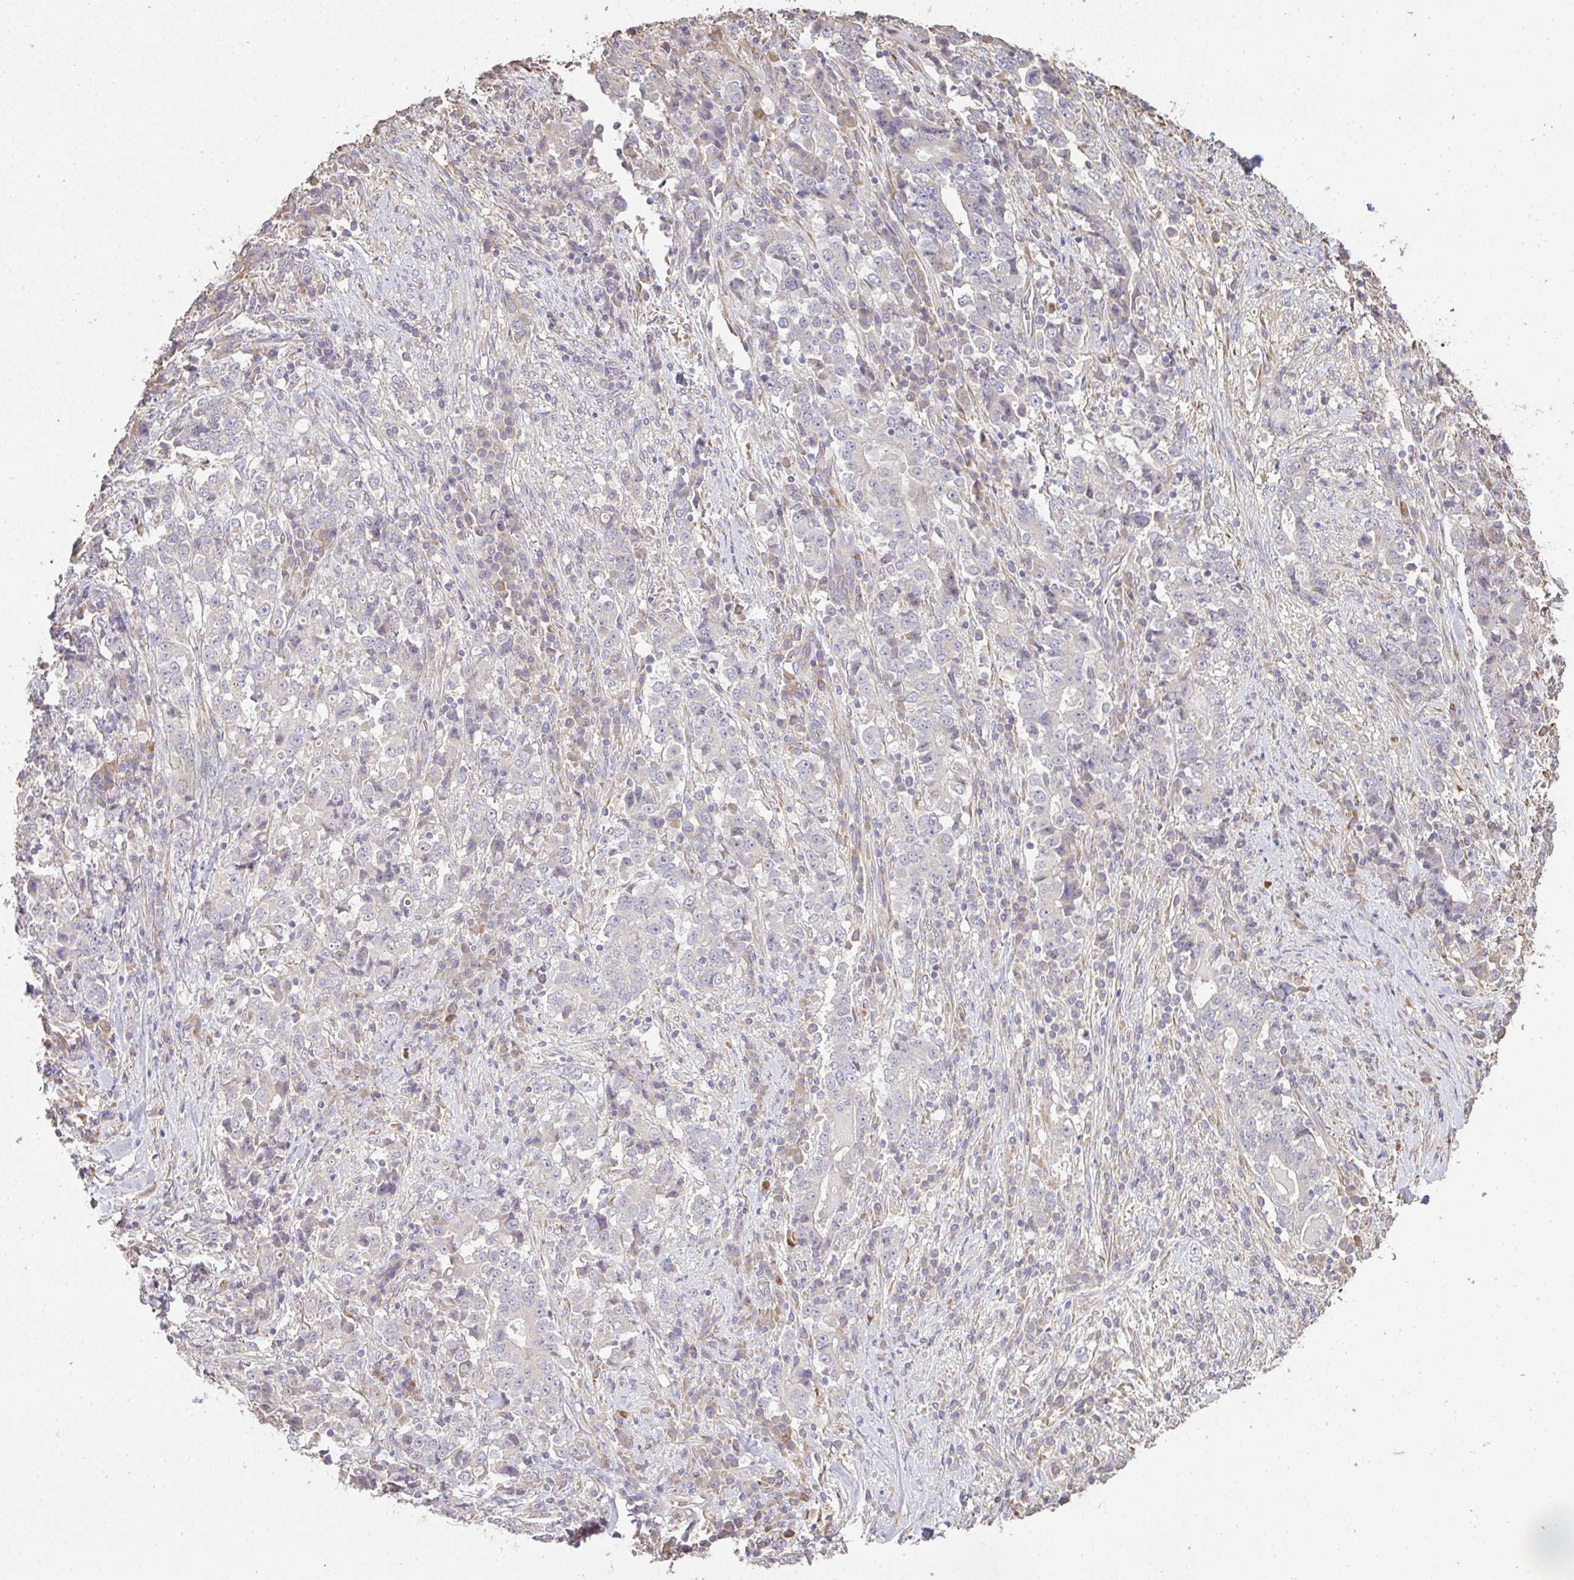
{"staining": {"intensity": "negative", "quantity": "none", "location": "none"}, "tissue": "stomach cancer", "cell_type": "Tumor cells", "image_type": "cancer", "snomed": [{"axis": "morphology", "description": "Normal tissue, NOS"}, {"axis": "morphology", "description": "Adenocarcinoma, NOS"}, {"axis": "topography", "description": "Stomach, upper"}, {"axis": "topography", "description": "Stomach"}], "caption": "Stomach adenocarcinoma was stained to show a protein in brown. There is no significant expression in tumor cells.", "gene": "BRINP3", "patient": {"sex": "male", "age": 59}}